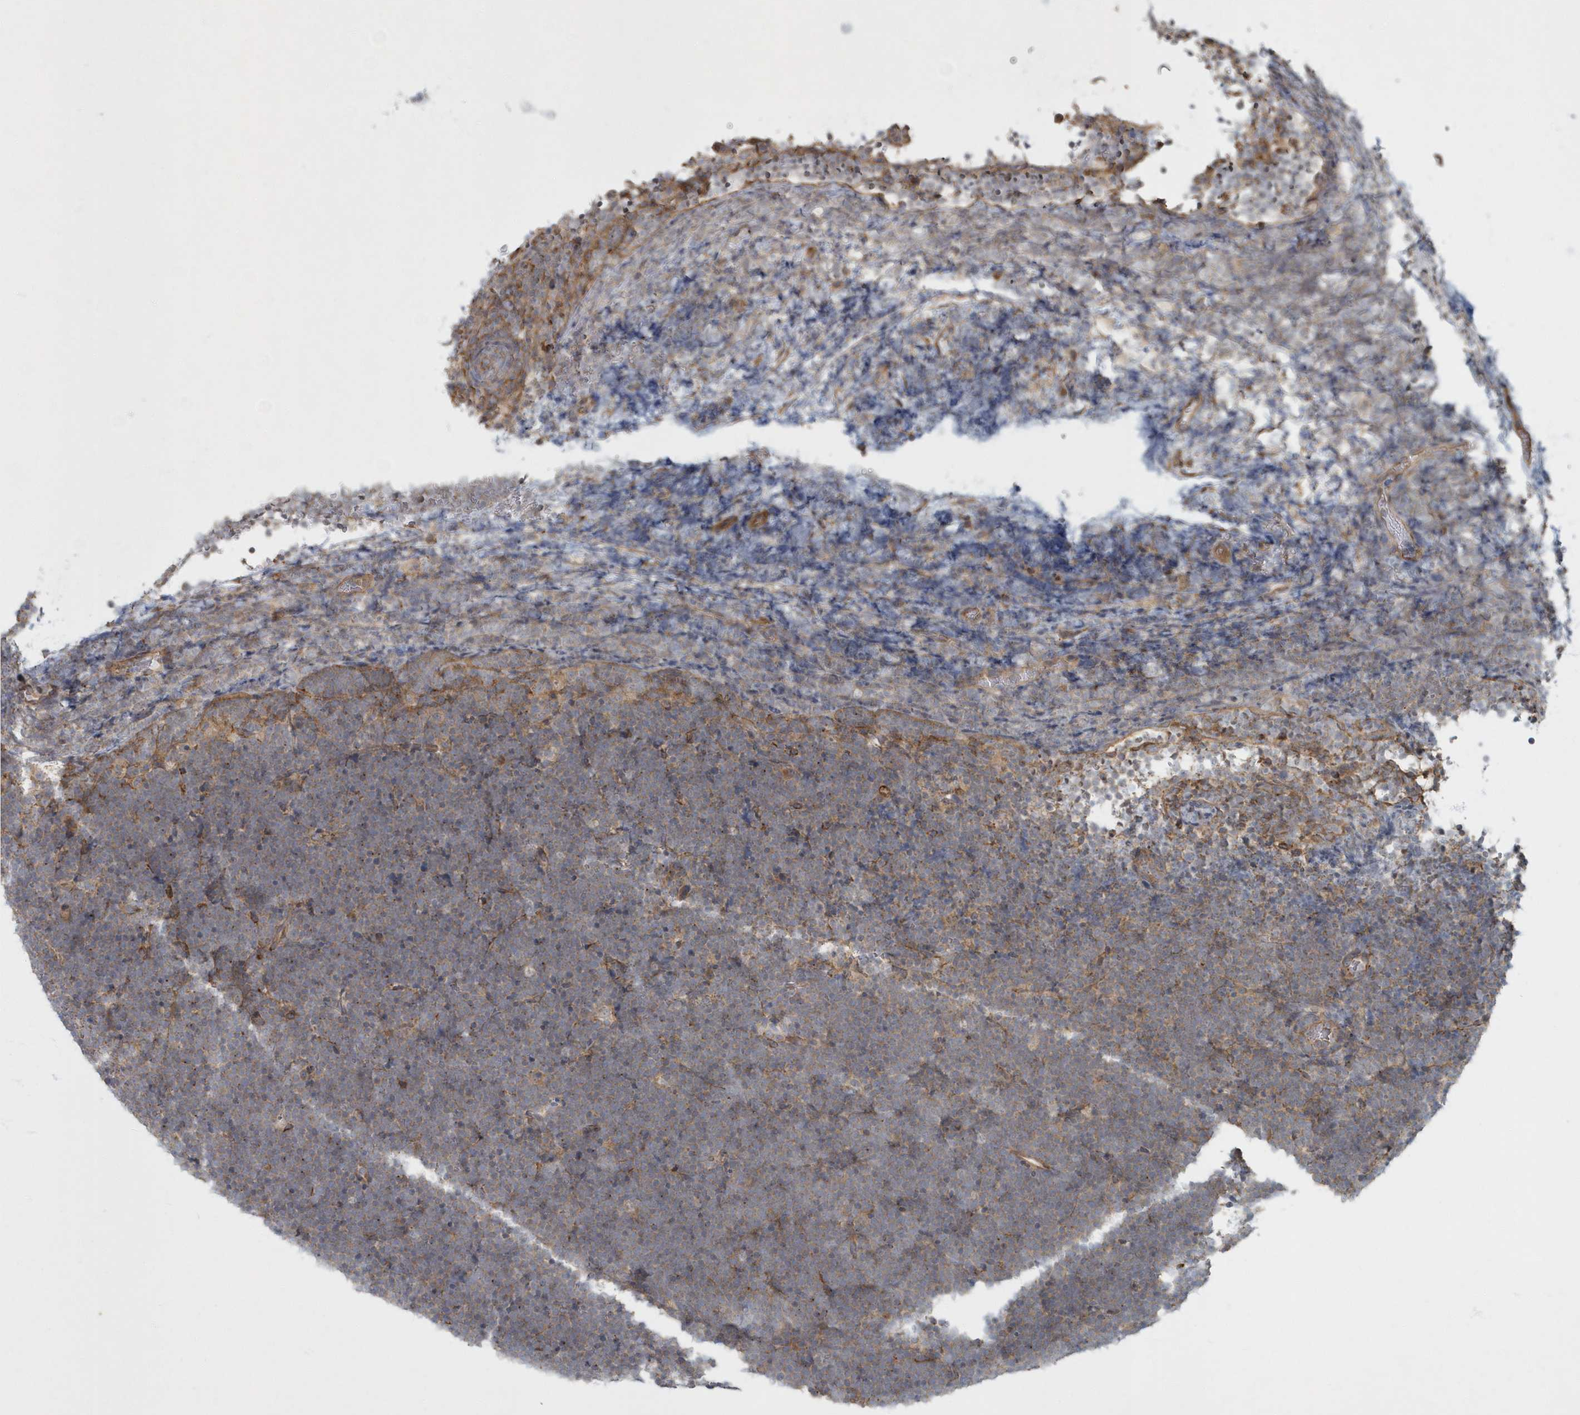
{"staining": {"intensity": "weak", "quantity": "25%-75%", "location": "cytoplasmic/membranous"}, "tissue": "lymphoma", "cell_type": "Tumor cells", "image_type": "cancer", "snomed": [{"axis": "morphology", "description": "Malignant lymphoma, non-Hodgkin's type, High grade"}, {"axis": "topography", "description": "Lymph node"}], "caption": "Immunohistochemistry (IHC) of malignant lymphoma, non-Hodgkin's type (high-grade) exhibits low levels of weak cytoplasmic/membranous positivity in about 25%-75% of tumor cells.", "gene": "ARHGEF38", "patient": {"sex": "male", "age": 13}}